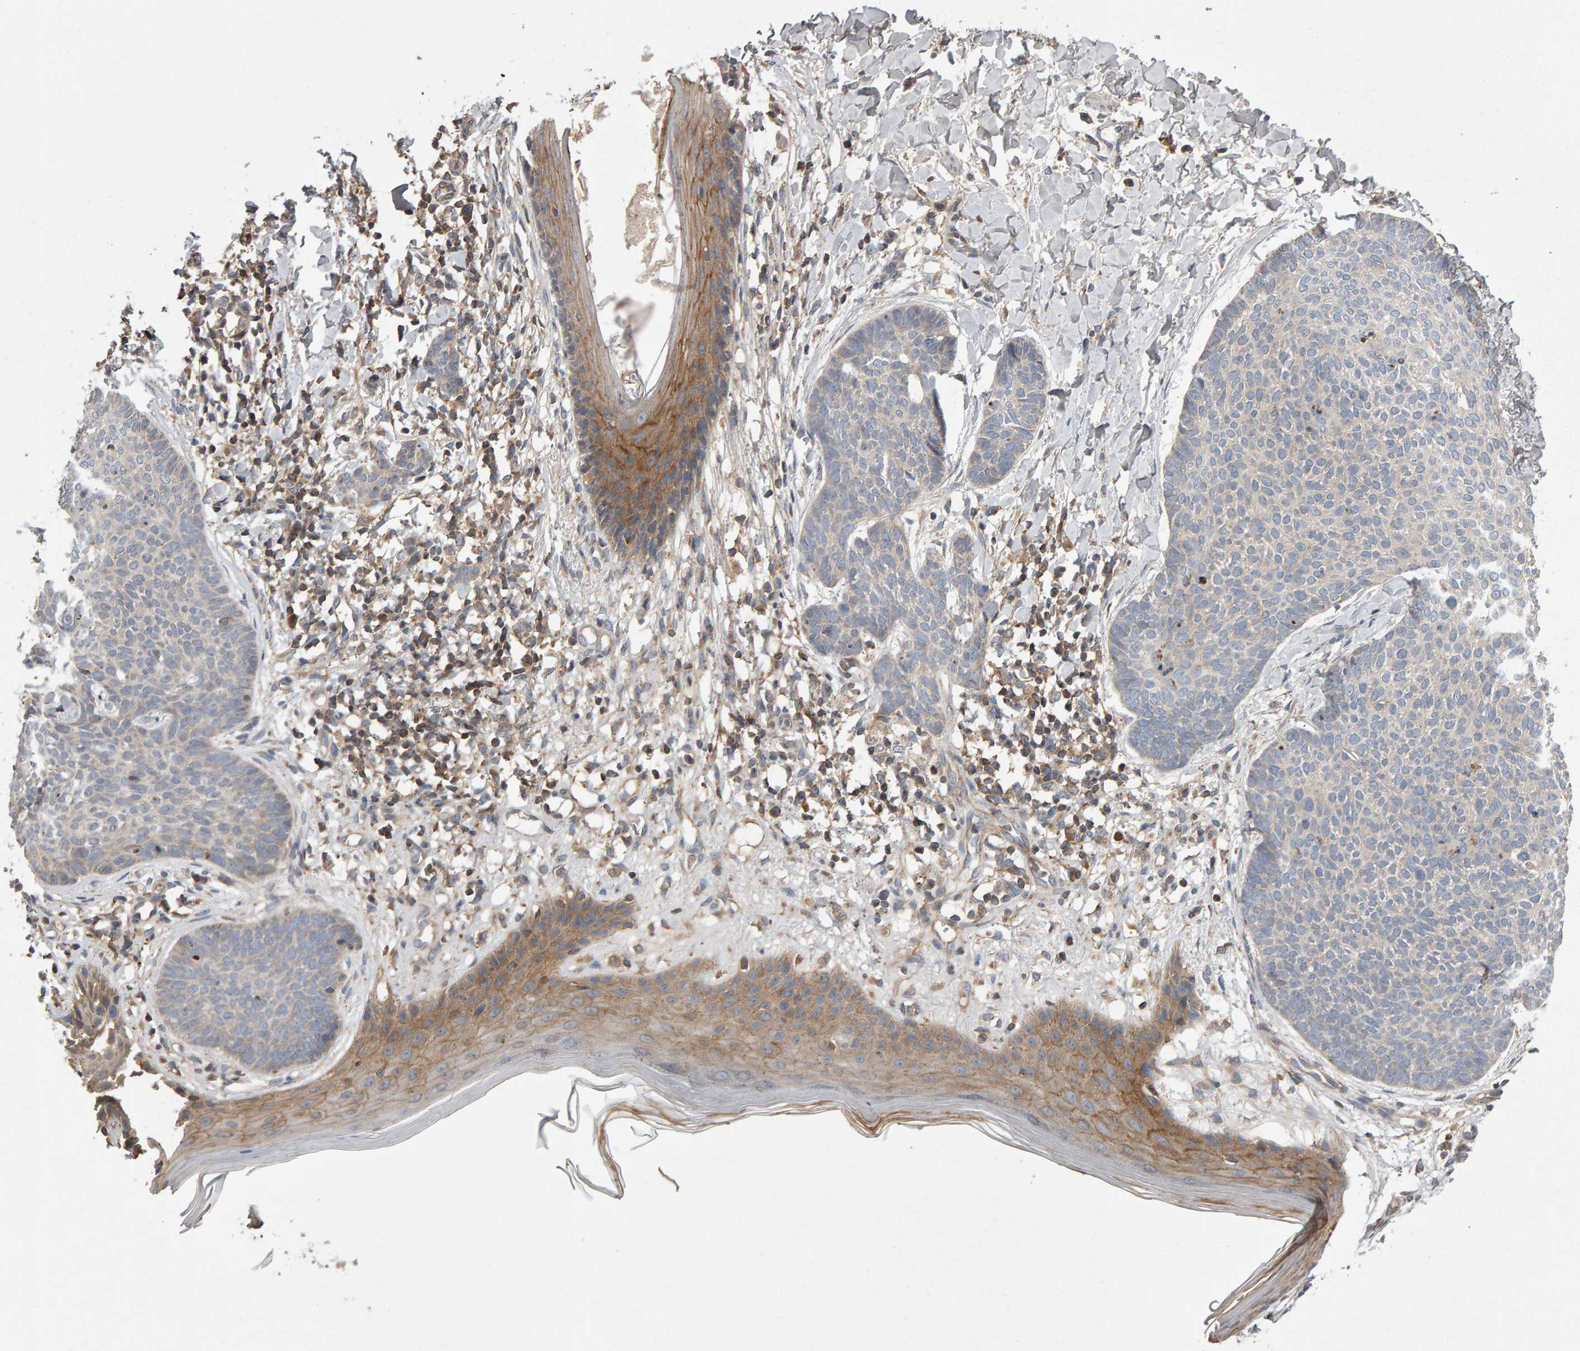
{"staining": {"intensity": "negative", "quantity": "none", "location": "none"}, "tissue": "skin cancer", "cell_type": "Tumor cells", "image_type": "cancer", "snomed": [{"axis": "morphology", "description": "Normal tissue, NOS"}, {"axis": "morphology", "description": "Basal cell carcinoma"}, {"axis": "topography", "description": "Skin"}], "caption": "This is an IHC photomicrograph of basal cell carcinoma (skin). There is no staining in tumor cells.", "gene": "PGS1", "patient": {"sex": "male", "age": 50}}